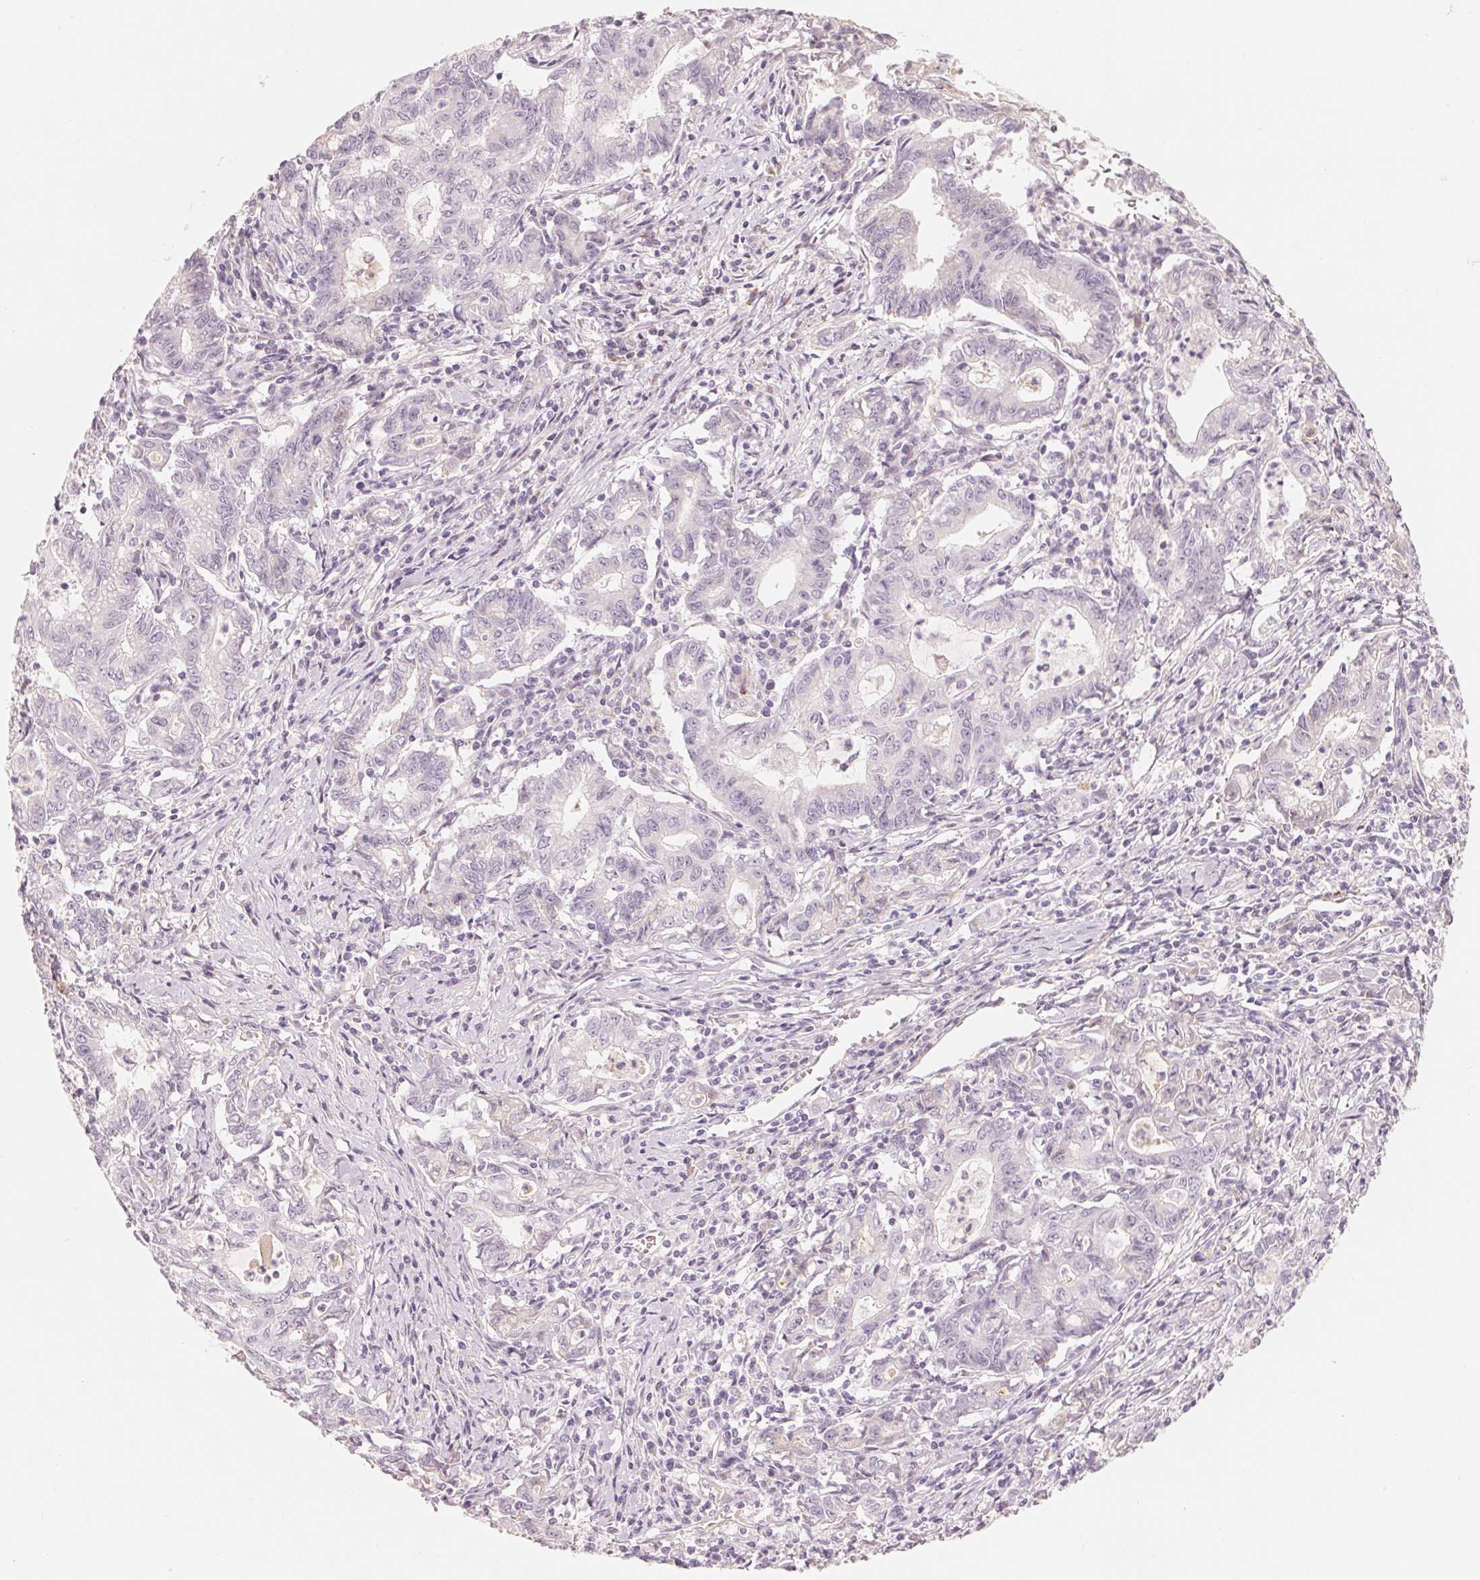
{"staining": {"intensity": "negative", "quantity": "none", "location": "none"}, "tissue": "stomach cancer", "cell_type": "Tumor cells", "image_type": "cancer", "snomed": [{"axis": "morphology", "description": "Adenocarcinoma, NOS"}, {"axis": "topography", "description": "Stomach, upper"}], "caption": "Immunohistochemistry photomicrograph of neoplastic tissue: human stomach adenocarcinoma stained with DAB (3,3'-diaminobenzidine) demonstrates no significant protein positivity in tumor cells.", "gene": "CFHR2", "patient": {"sex": "female", "age": 79}}